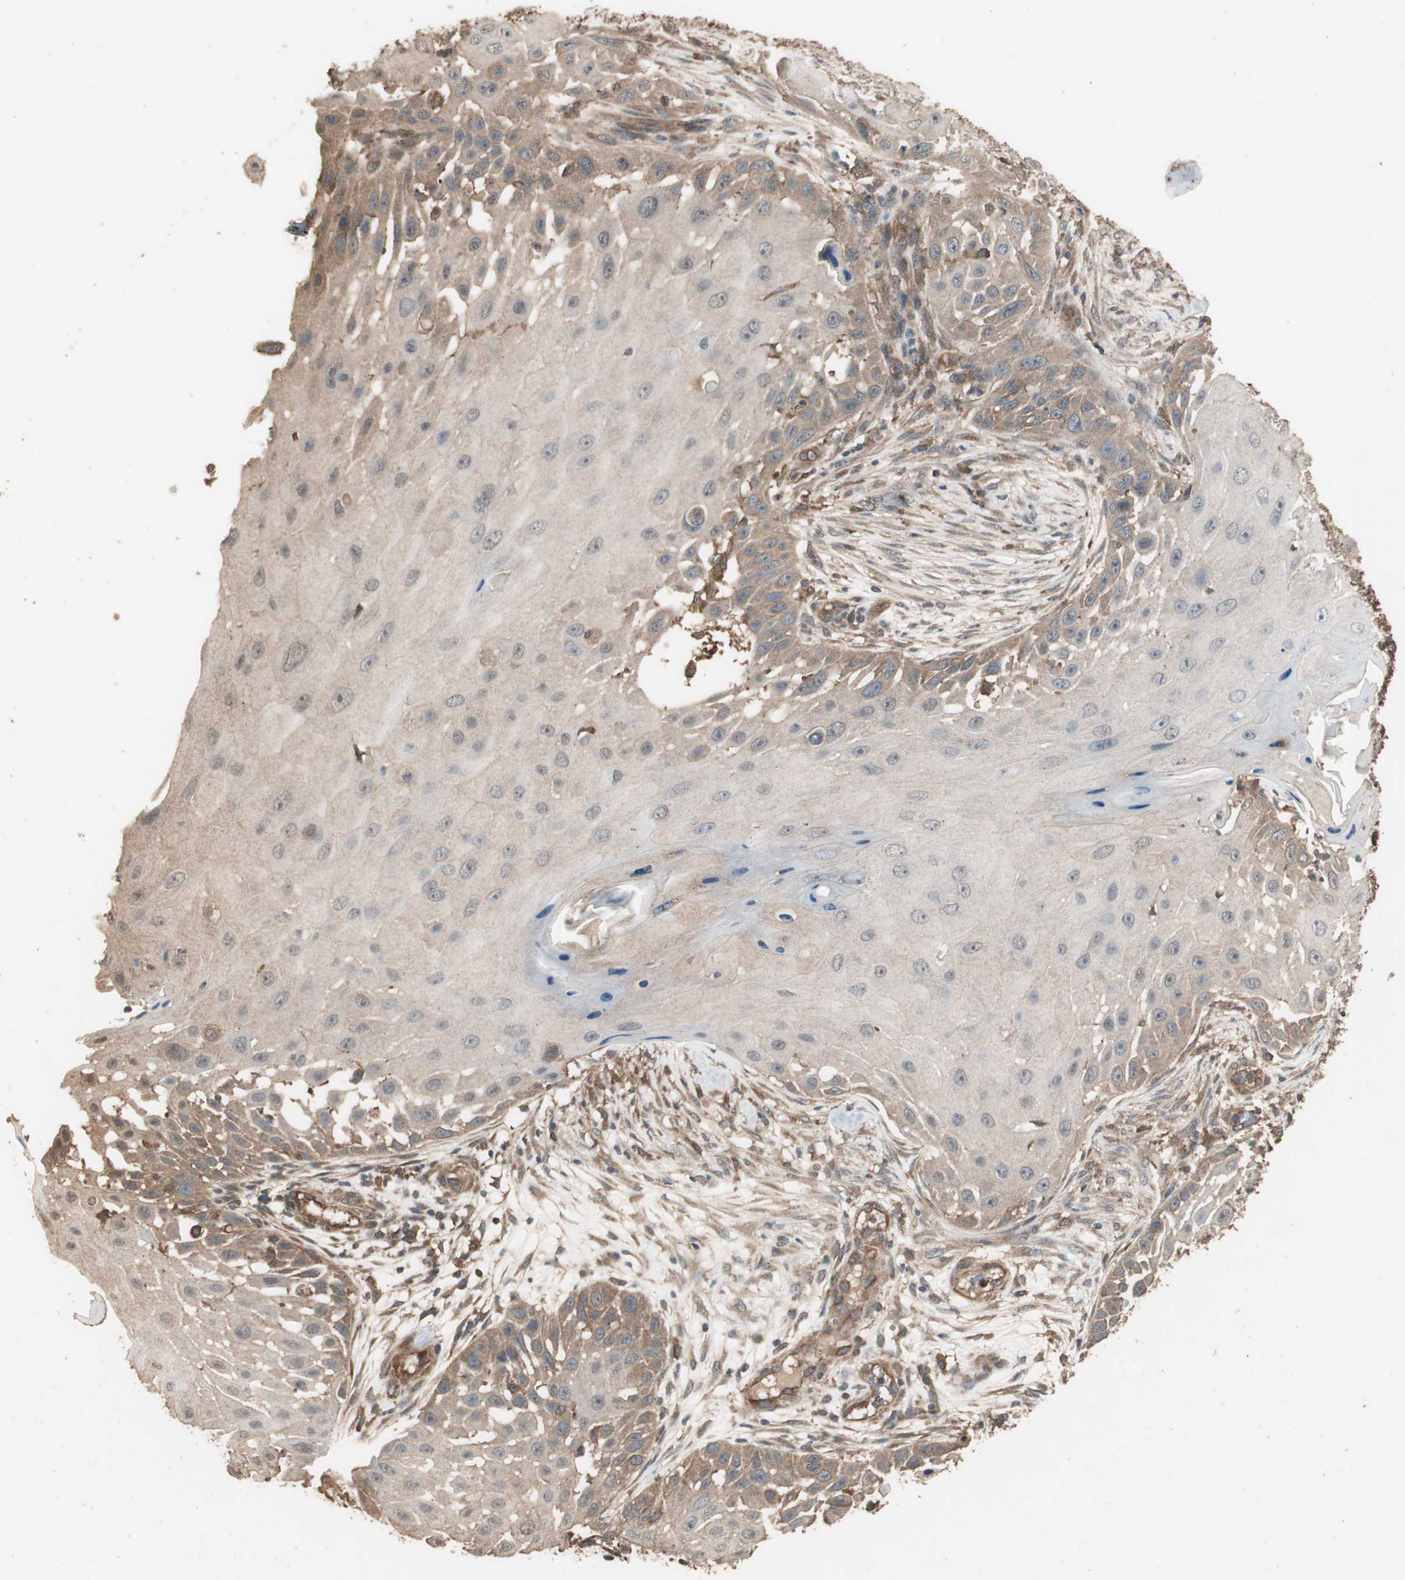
{"staining": {"intensity": "weak", "quantity": "25%-75%", "location": "cytoplasmic/membranous"}, "tissue": "skin cancer", "cell_type": "Tumor cells", "image_type": "cancer", "snomed": [{"axis": "morphology", "description": "Squamous cell carcinoma, NOS"}, {"axis": "topography", "description": "Skin"}], "caption": "A histopathology image of human skin squamous cell carcinoma stained for a protein reveals weak cytoplasmic/membranous brown staining in tumor cells.", "gene": "CCN4", "patient": {"sex": "female", "age": 44}}